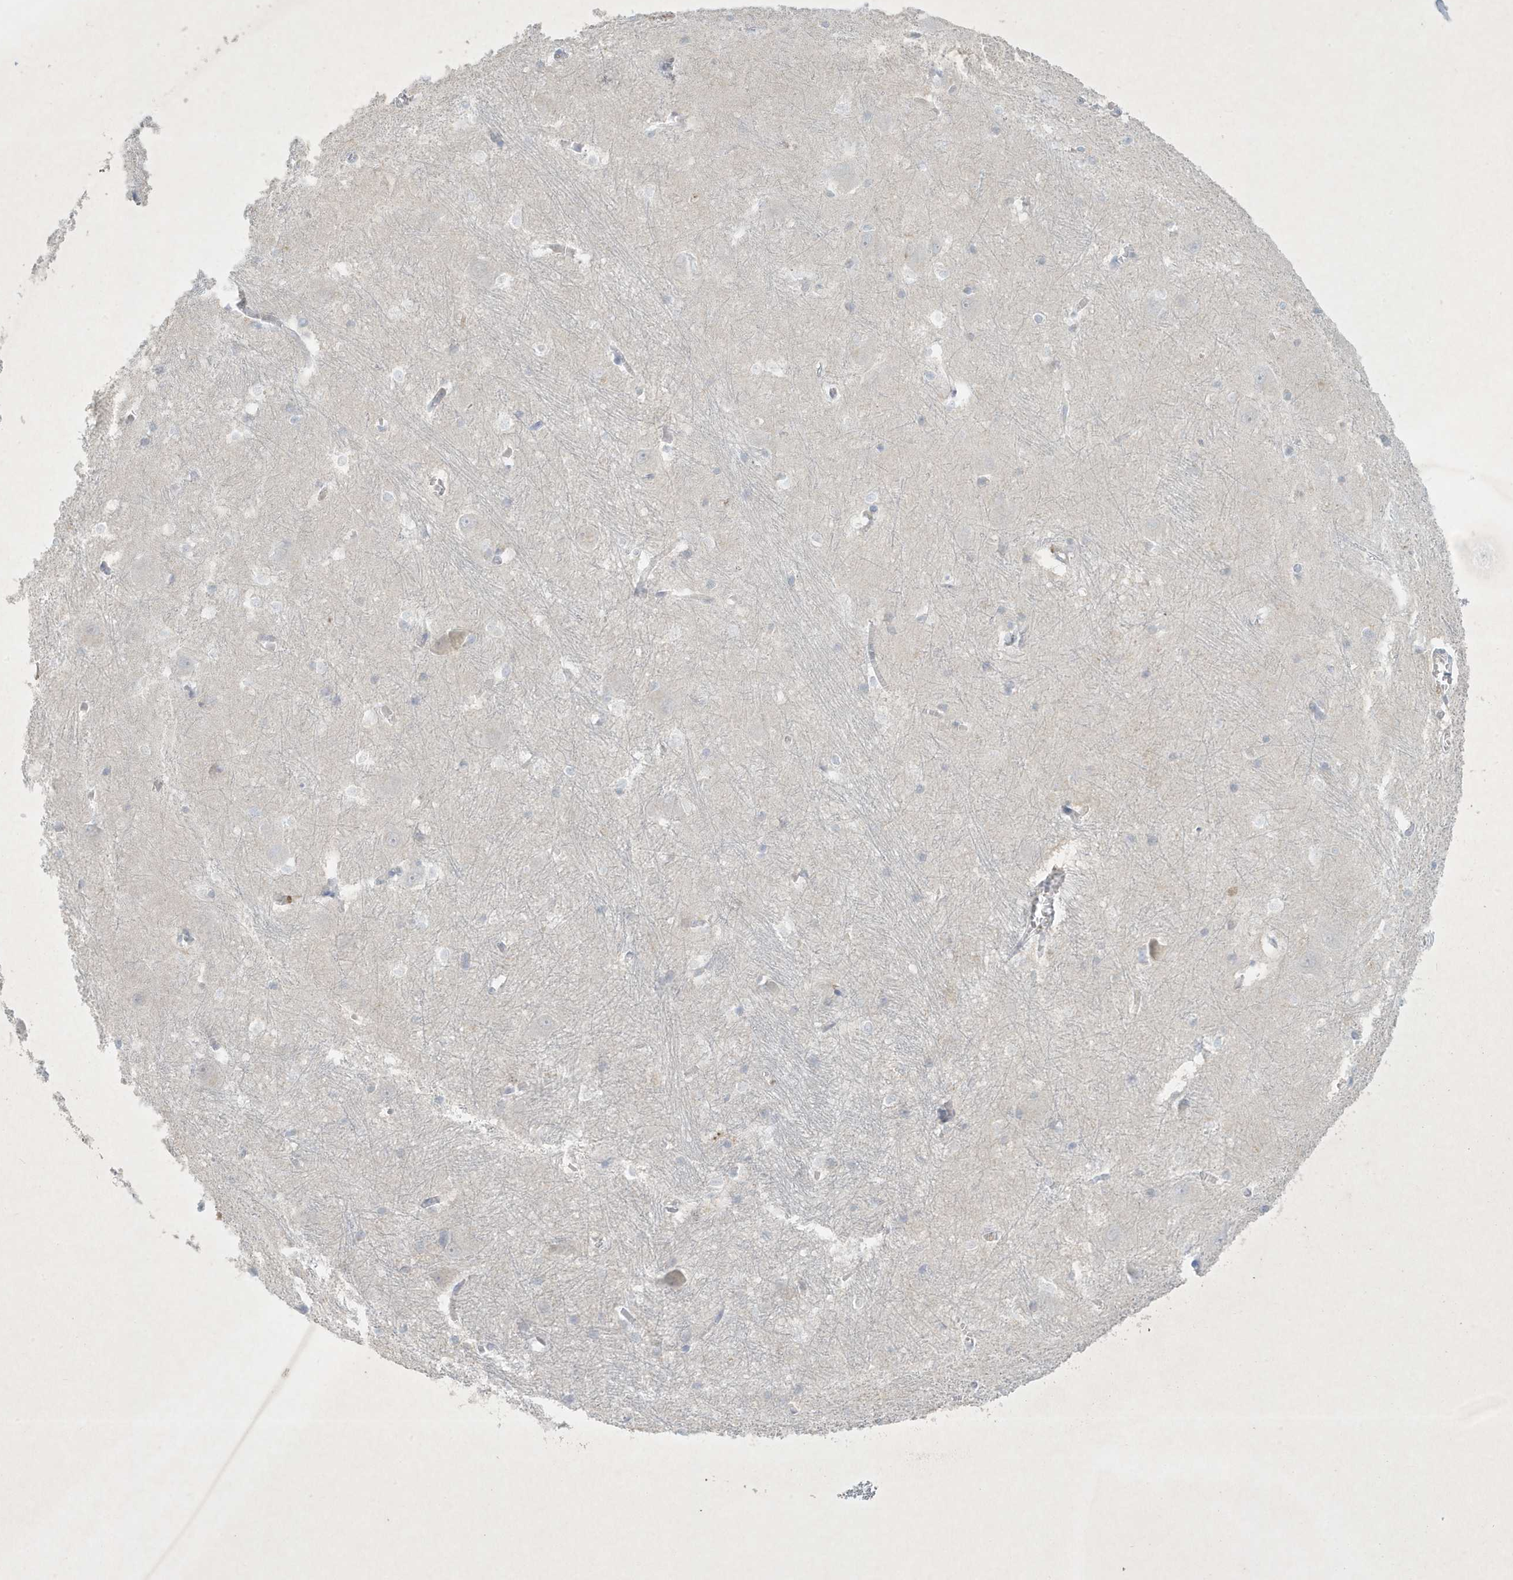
{"staining": {"intensity": "negative", "quantity": "none", "location": "none"}, "tissue": "caudate", "cell_type": "Glial cells", "image_type": "normal", "snomed": [{"axis": "morphology", "description": "Normal tissue, NOS"}, {"axis": "topography", "description": "Lateral ventricle wall"}], "caption": "The micrograph shows no significant staining in glial cells of caudate. (DAB (3,3'-diaminobenzidine) IHC, high magnification).", "gene": "CCDC24", "patient": {"sex": "male", "age": 37}}